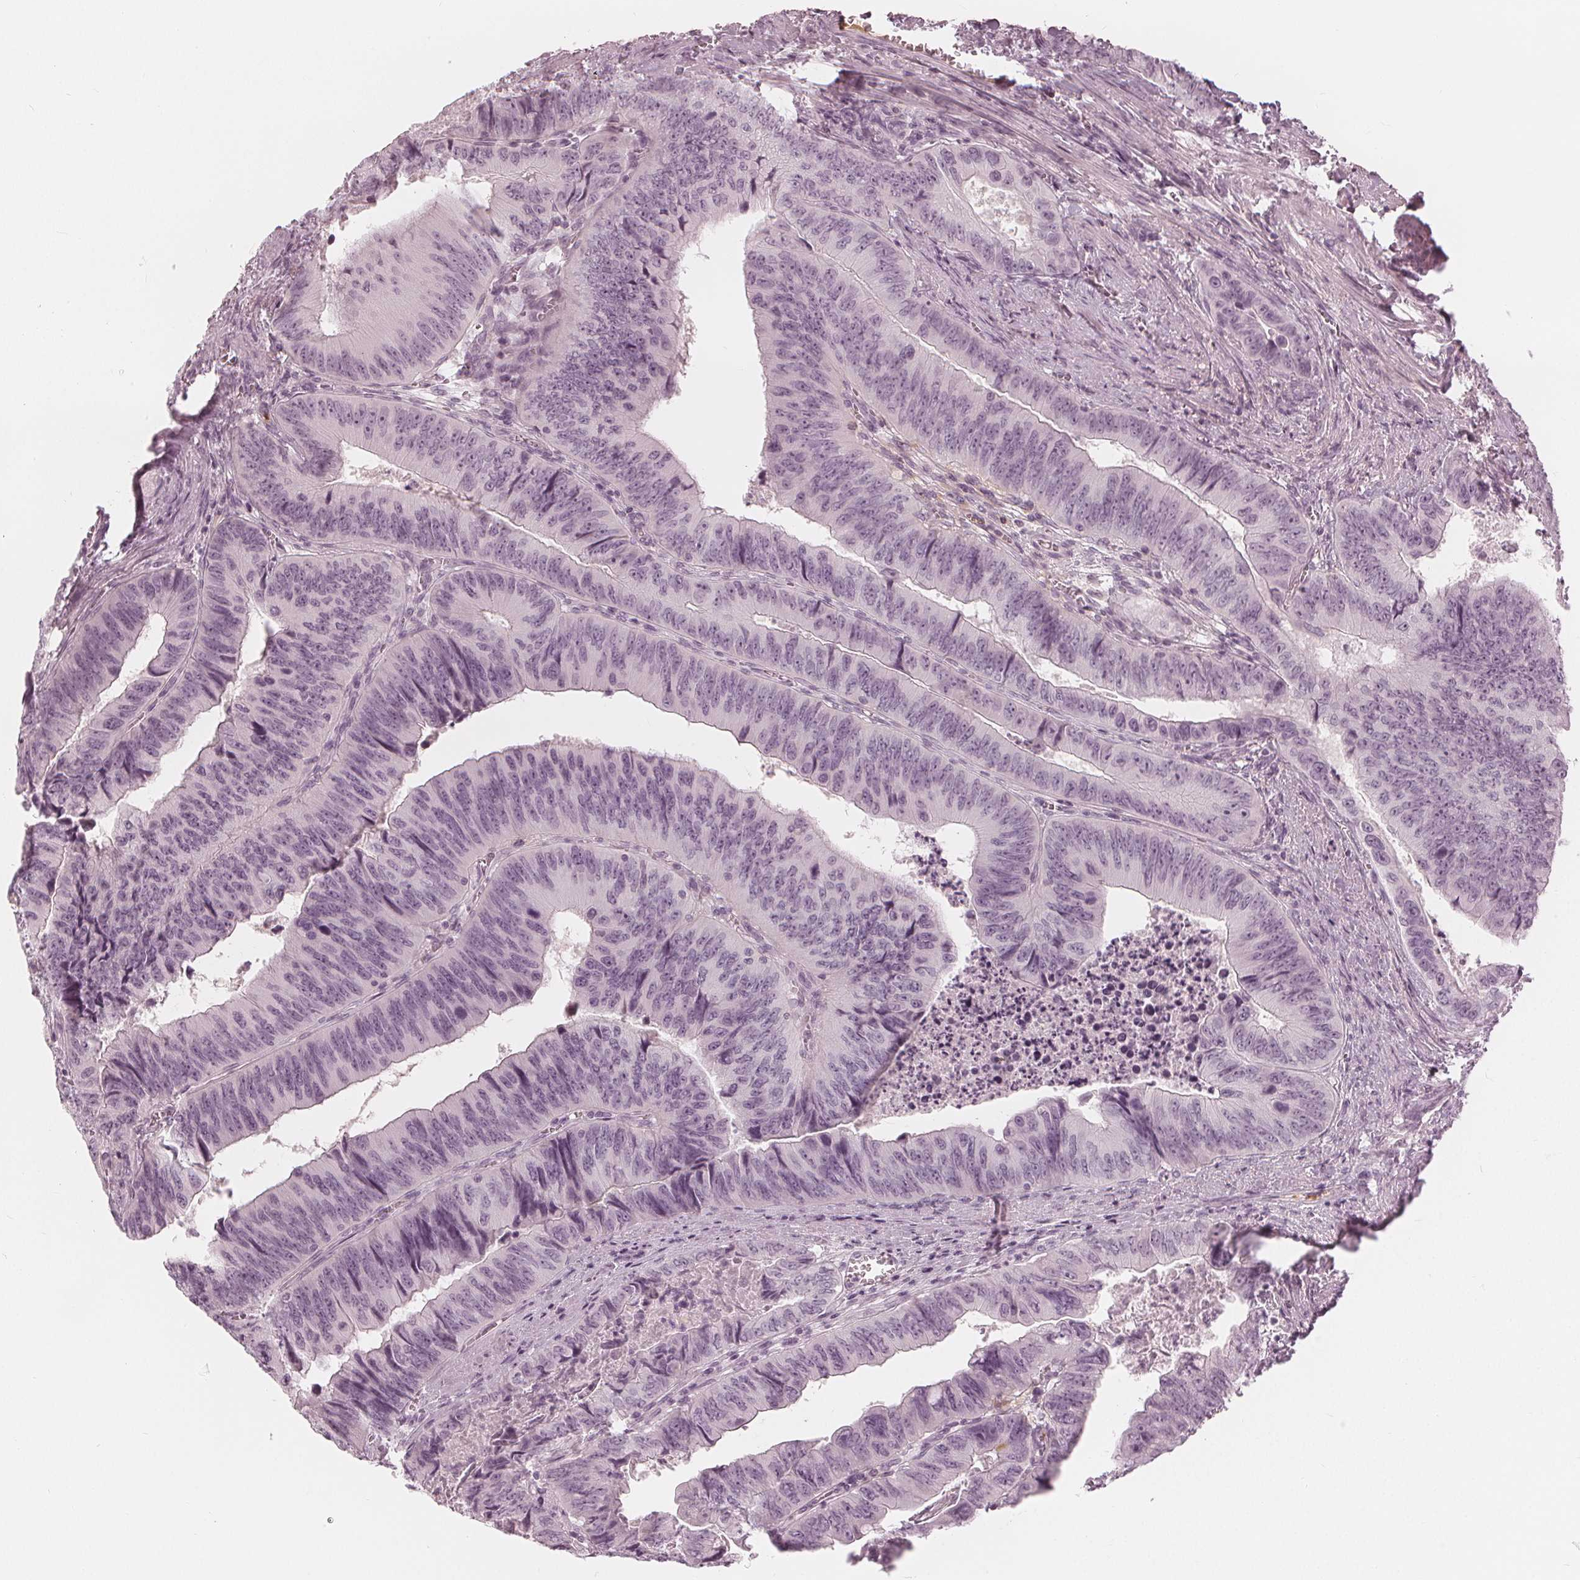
{"staining": {"intensity": "negative", "quantity": "none", "location": "none"}, "tissue": "colorectal cancer", "cell_type": "Tumor cells", "image_type": "cancer", "snomed": [{"axis": "morphology", "description": "Adenocarcinoma, NOS"}, {"axis": "topography", "description": "Colon"}], "caption": "Tumor cells are negative for brown protein staining in colorectal cancer (adenocarcinoma).", "gene": "PAEP", "patient": {"sex": "female", "age": 84}}